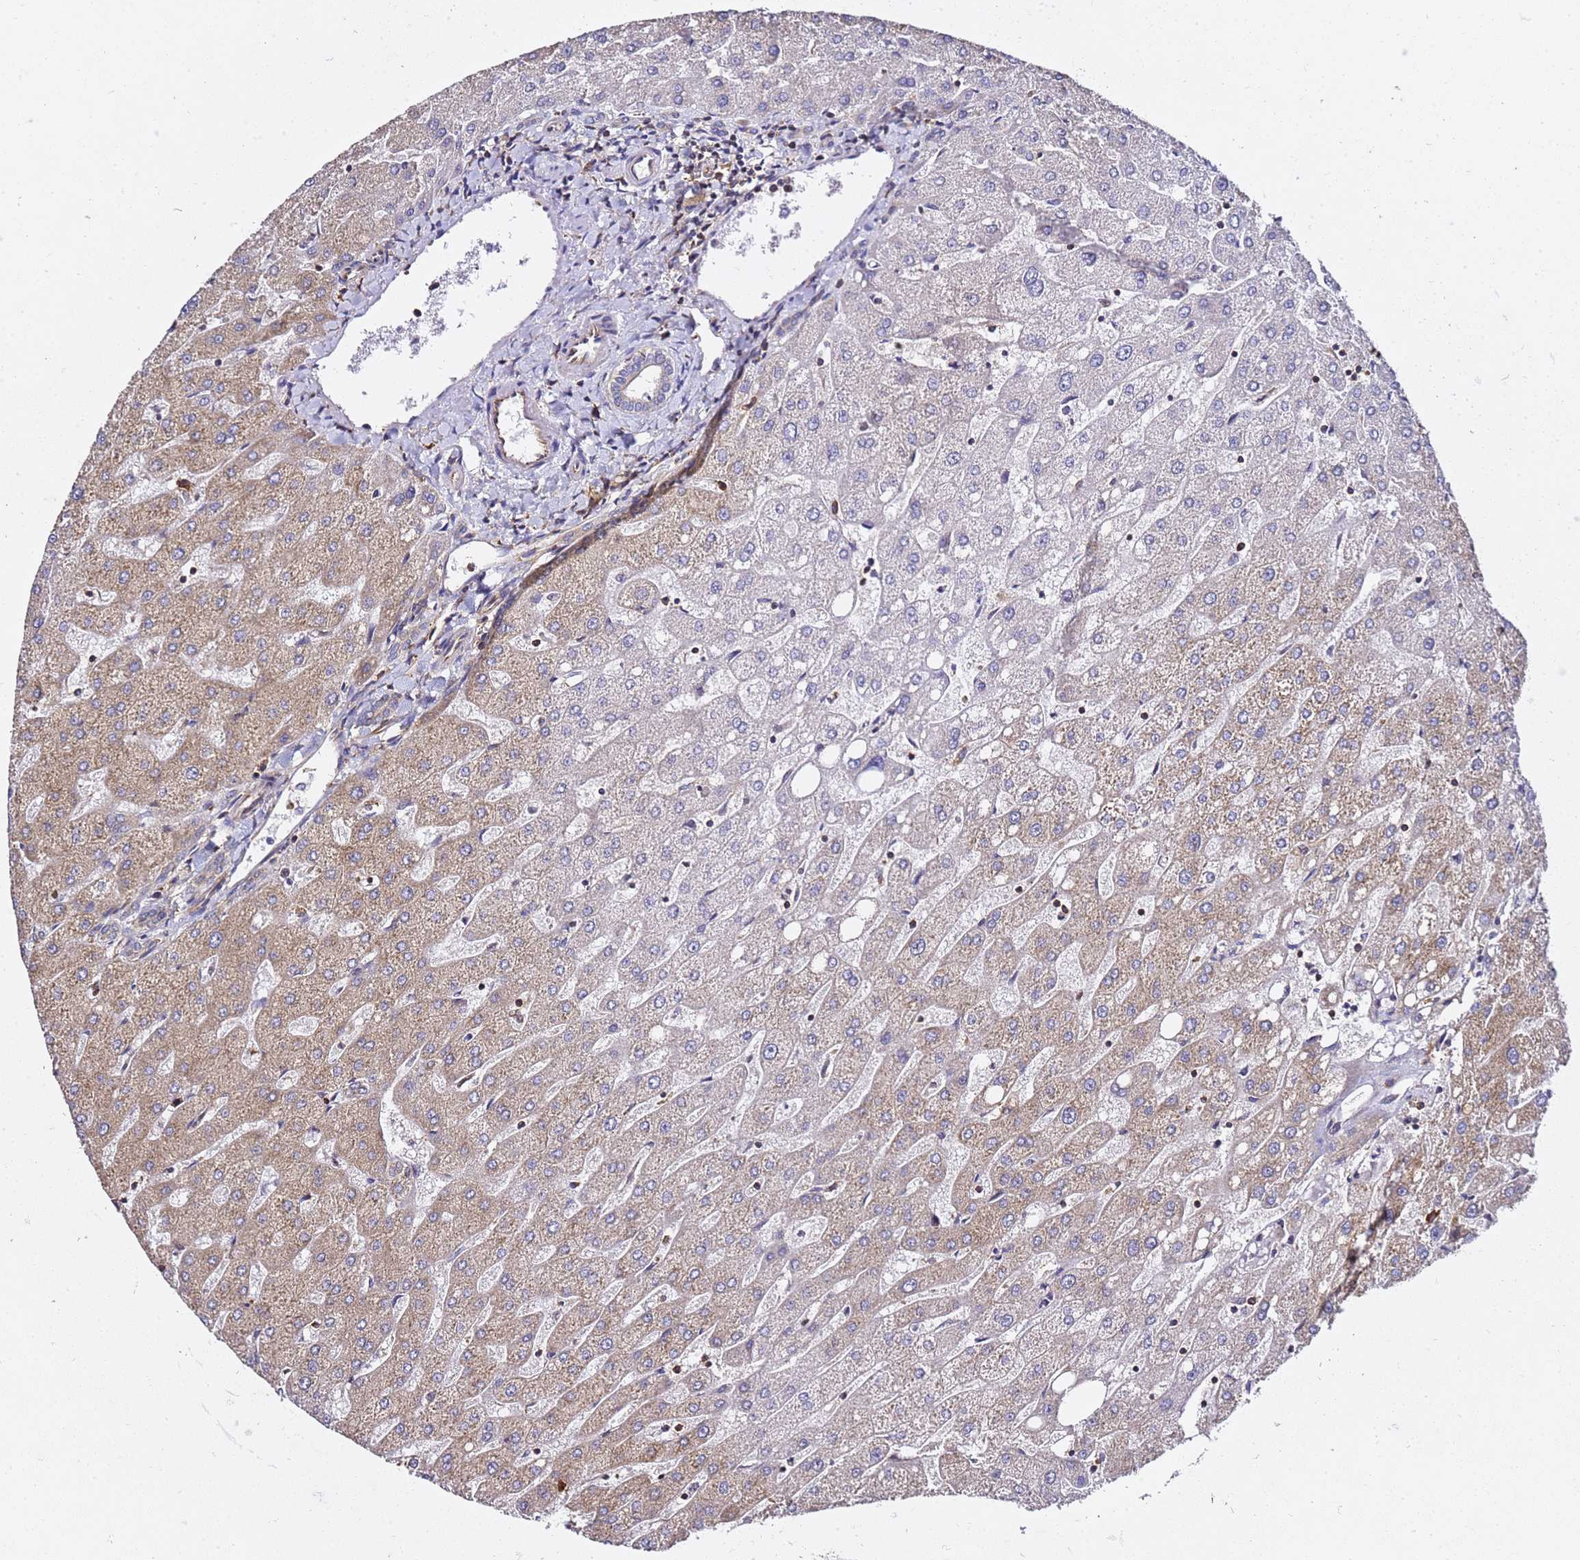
{"staining": {"intensity": "negative", "quantity": "none", "location": "none"}, "tissue": "liver", "cell_type": "Cholangiocytes", "image_type": "normal", "snomed": [{"axis": "morphology", "description": "Normal tissue, NOS"}, {"axis": "topography", "description": "Liver"}], "caption": "High power microscopy histopathology image of an immunohistochemistry photomicrograph of unremarkable liver, revealing no significant expression in cholangiocytes.", "gene": "TPST1", "patient": {"sex": "male", "age": 67}}